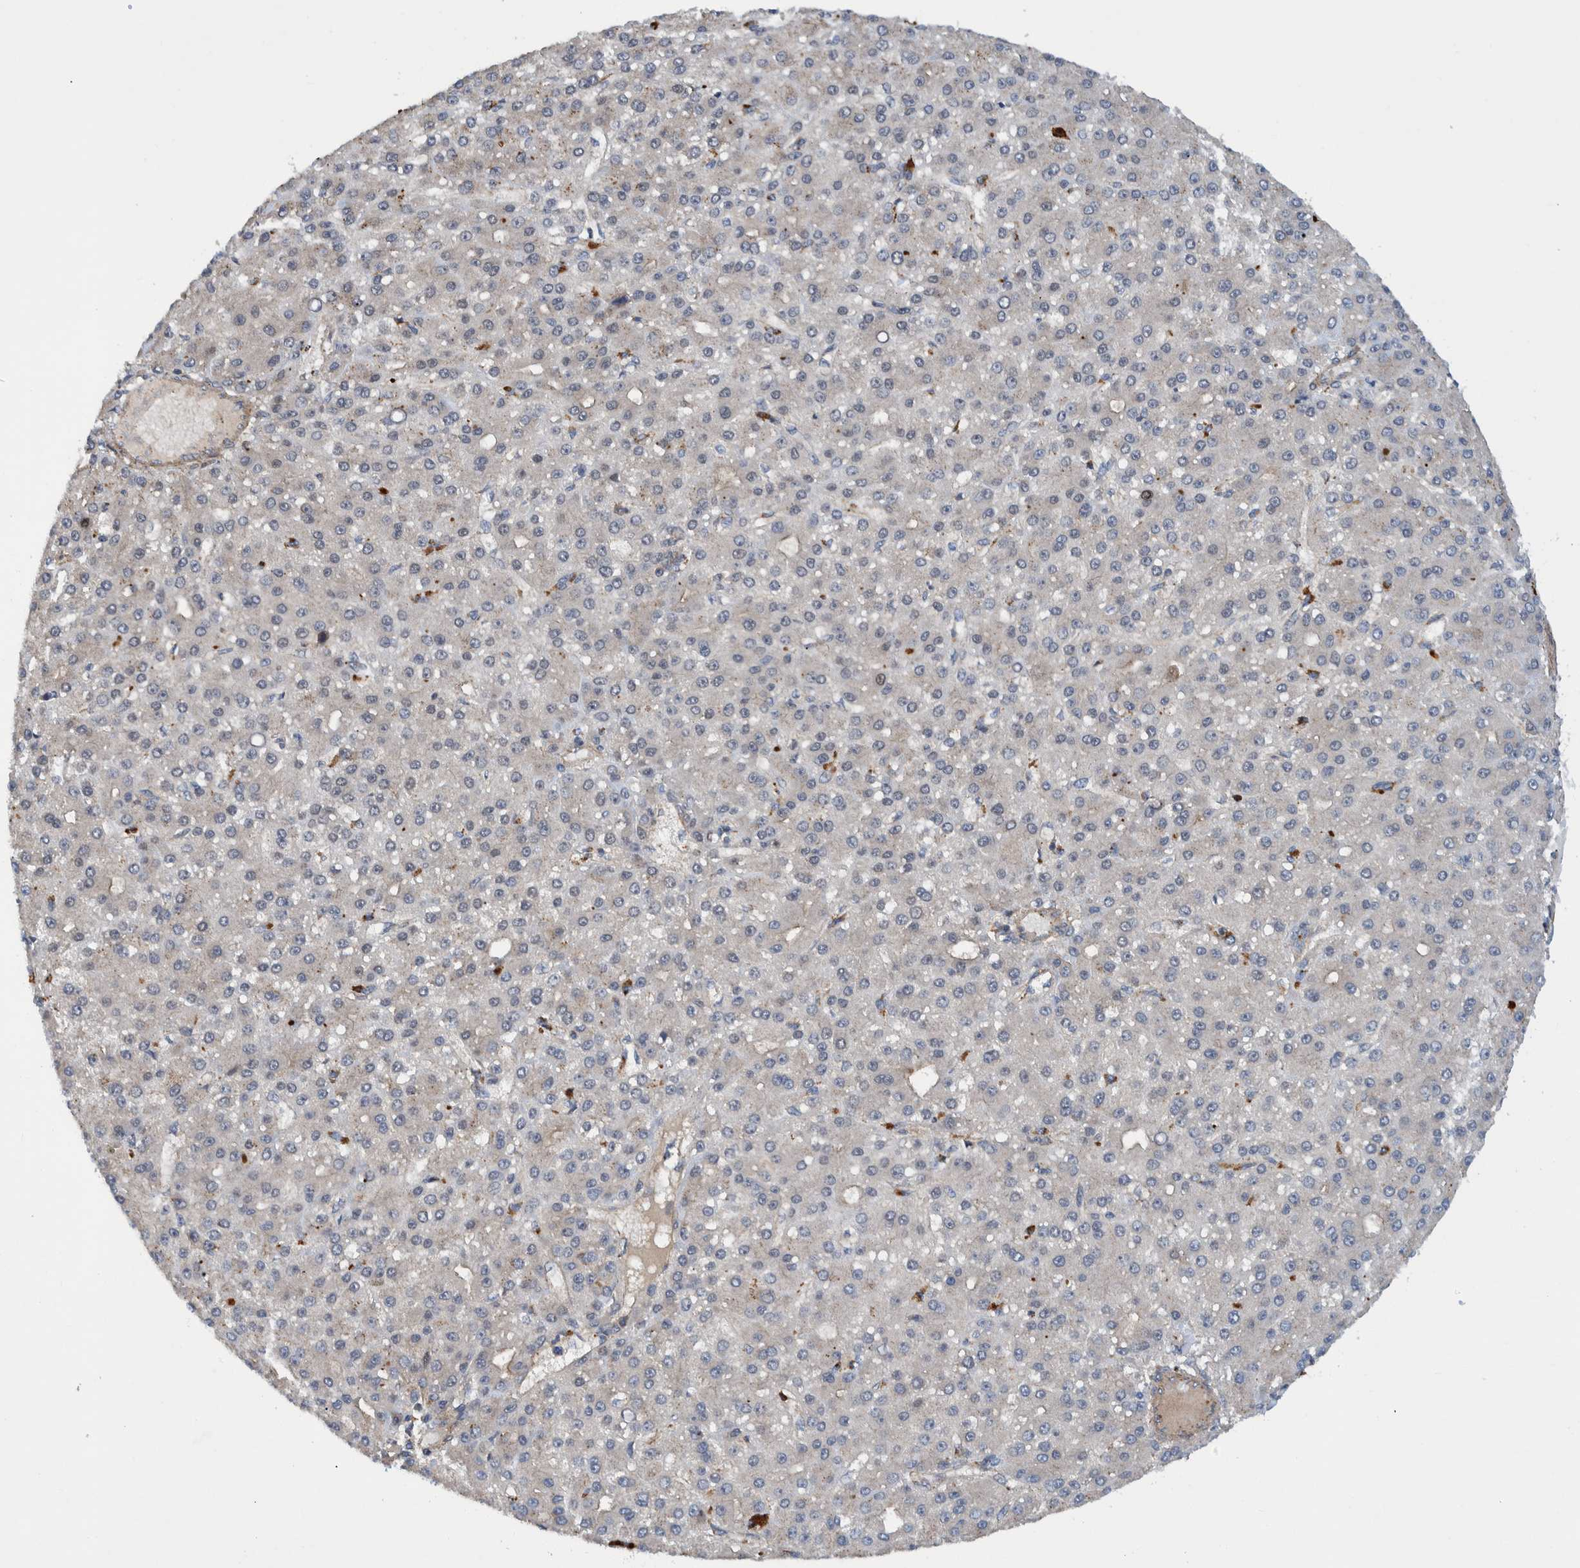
{"staining": {"intensity": "negative", "quantity": "none", "location": "none"}, "tissue": "liver cancer", "cell_type": "Tumor cells", "image_type": "cancer", "snomed": [{"axis": "morphology", "description": "Carcinoma, Hepatocellular, NOS"}, {"axis": "topography", "description": "Liver"}], "caption": "An immunohistochemistry (IHC) micrograph of liver cancer is shown. There is no staining in tumor cells of liver cancer. (Brightfield microscopy of DAB (3,3'-diaminobenzidine) immunohistochemistry at high magnification).", "gene": "GRPEL2", "patient": {"sex": "male", "age": 67}}